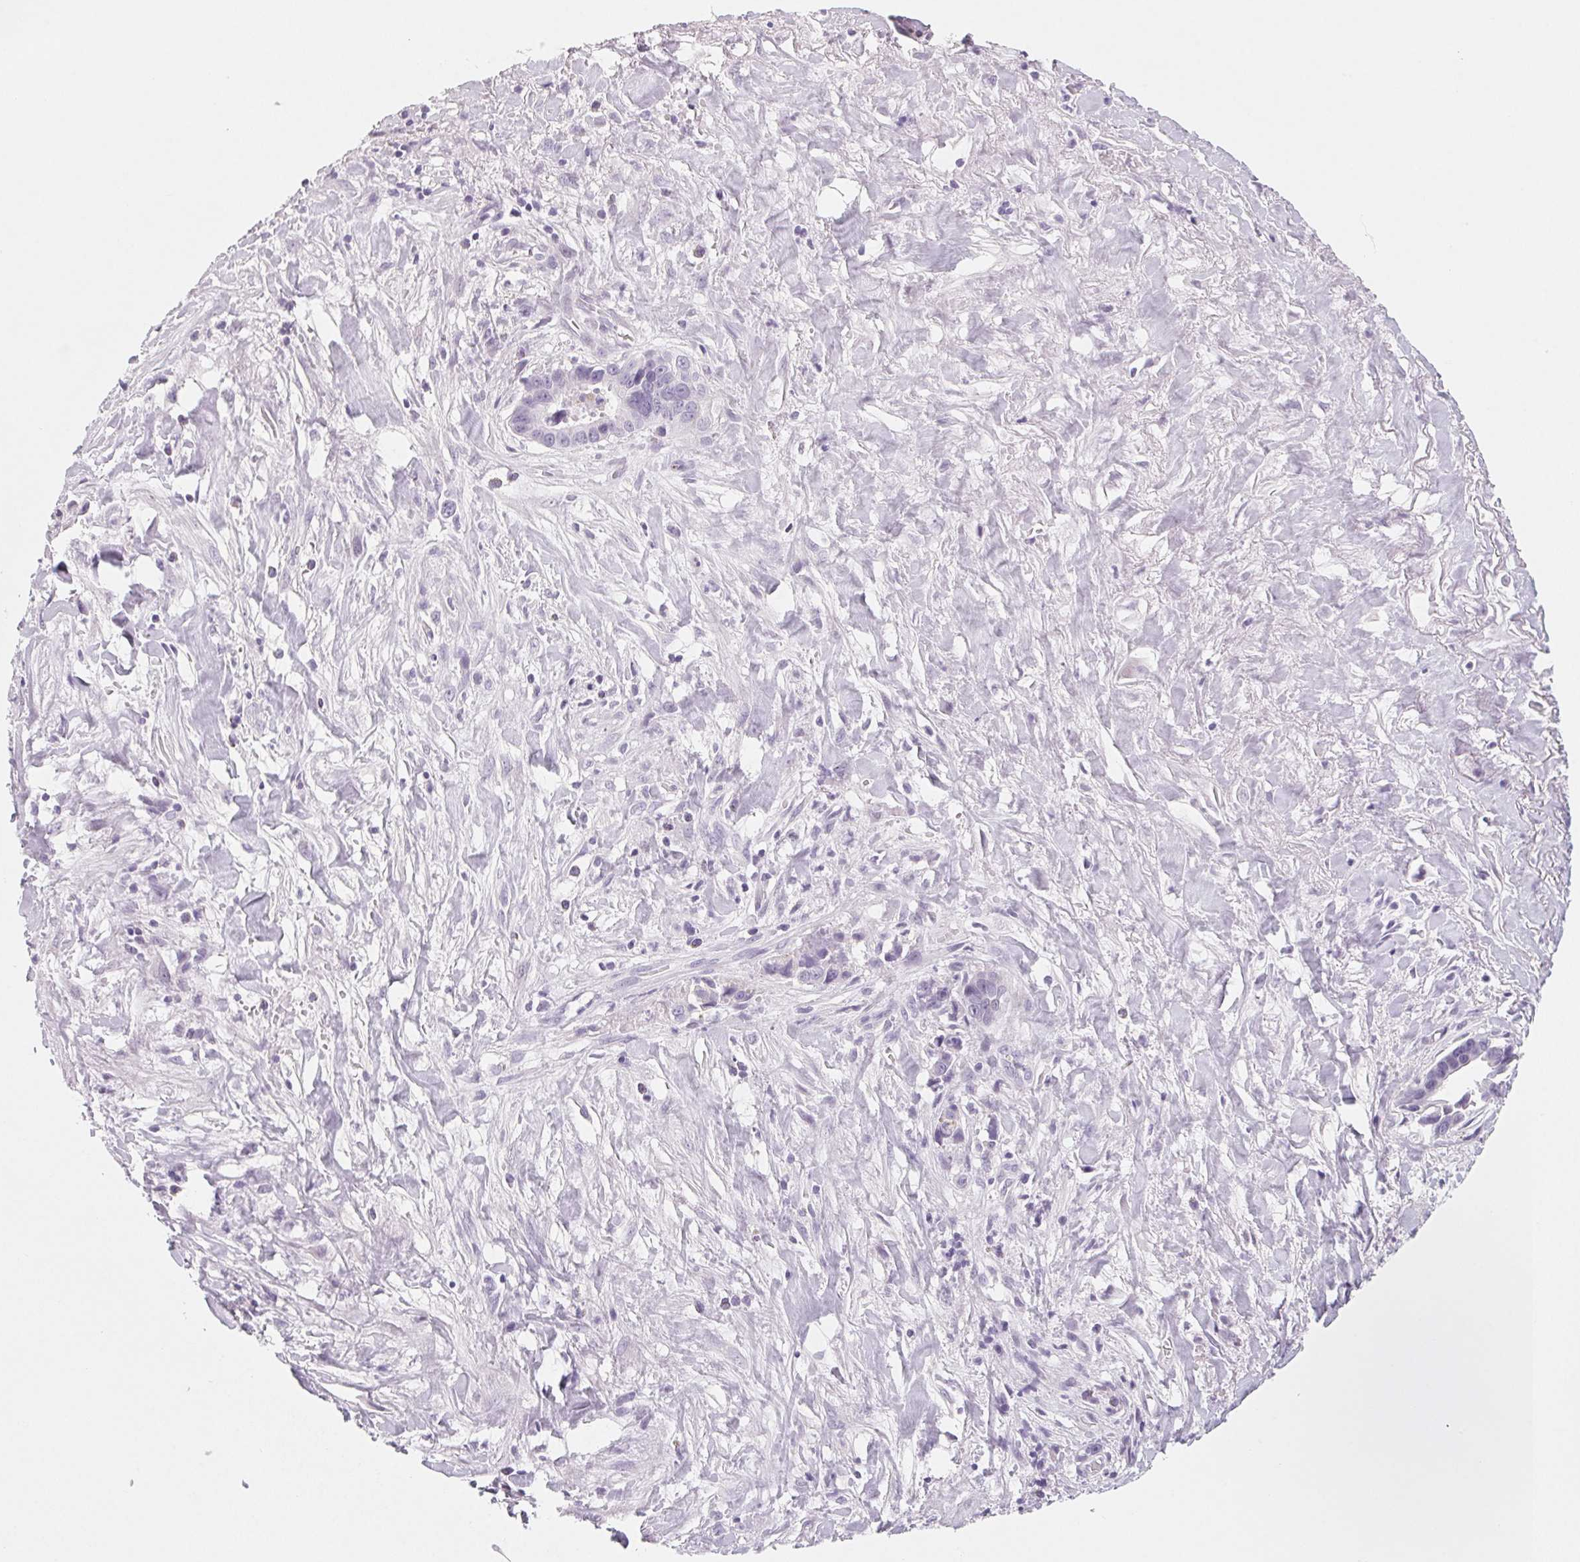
{"staining": {"intensity": "negative", "quantity": "none", "location": "none"}, "tissue": "liver cancer", "cell_type": "Tumor cells", "image_type": "cancer", "snomed": [{"axis": "morphology", "description": "Cholangiocarcinoma"}, {"axis": "topography", "description": "Liver"}], "caption": "This is an immunohistochemistry histopathology image of liver cholangiocarcinoma. There is no positivity in tumor cells.", "gene": "SH3GL2", "patient": {"sex": "female", "age": 79}}